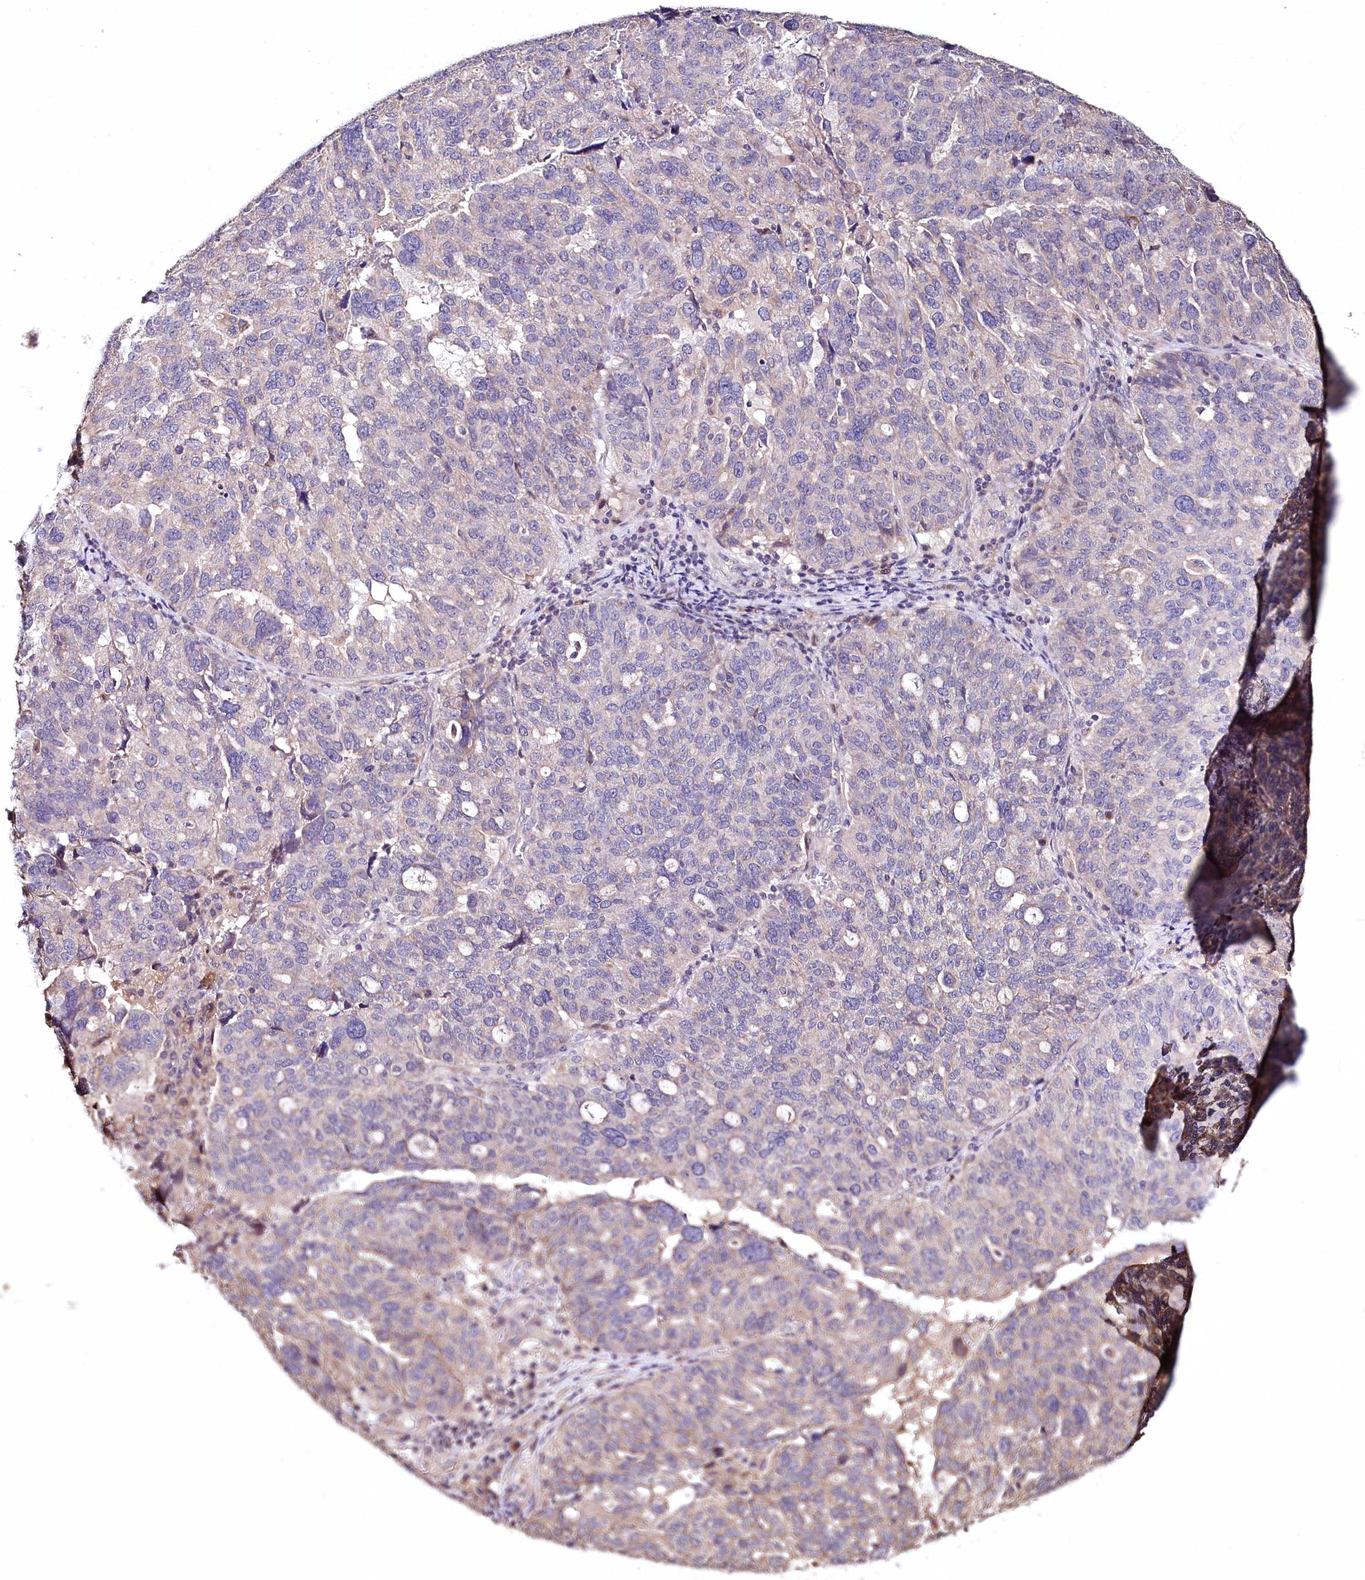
{"staining": {"intensity": "negative", "quantity": "none", "location": "none"}, "tissue": "ovarian cancer", "cell_type": "Tumor cells", "image_type": "cancer", "snomed": [{"axis": "morphology", "description": "Cystadenocarcinoma, serous, NOS"}, {"axis": "topography", "description": "Ovary"}], "caption": "Immunohistochemistry (IHC) image of neoplastic tissue: human ovarian cancer stained with DAB exhibits no significant protein positivity in tumor cells.", "gene": "TNPO3", "patient": {"sex": "female", "age": 59}}